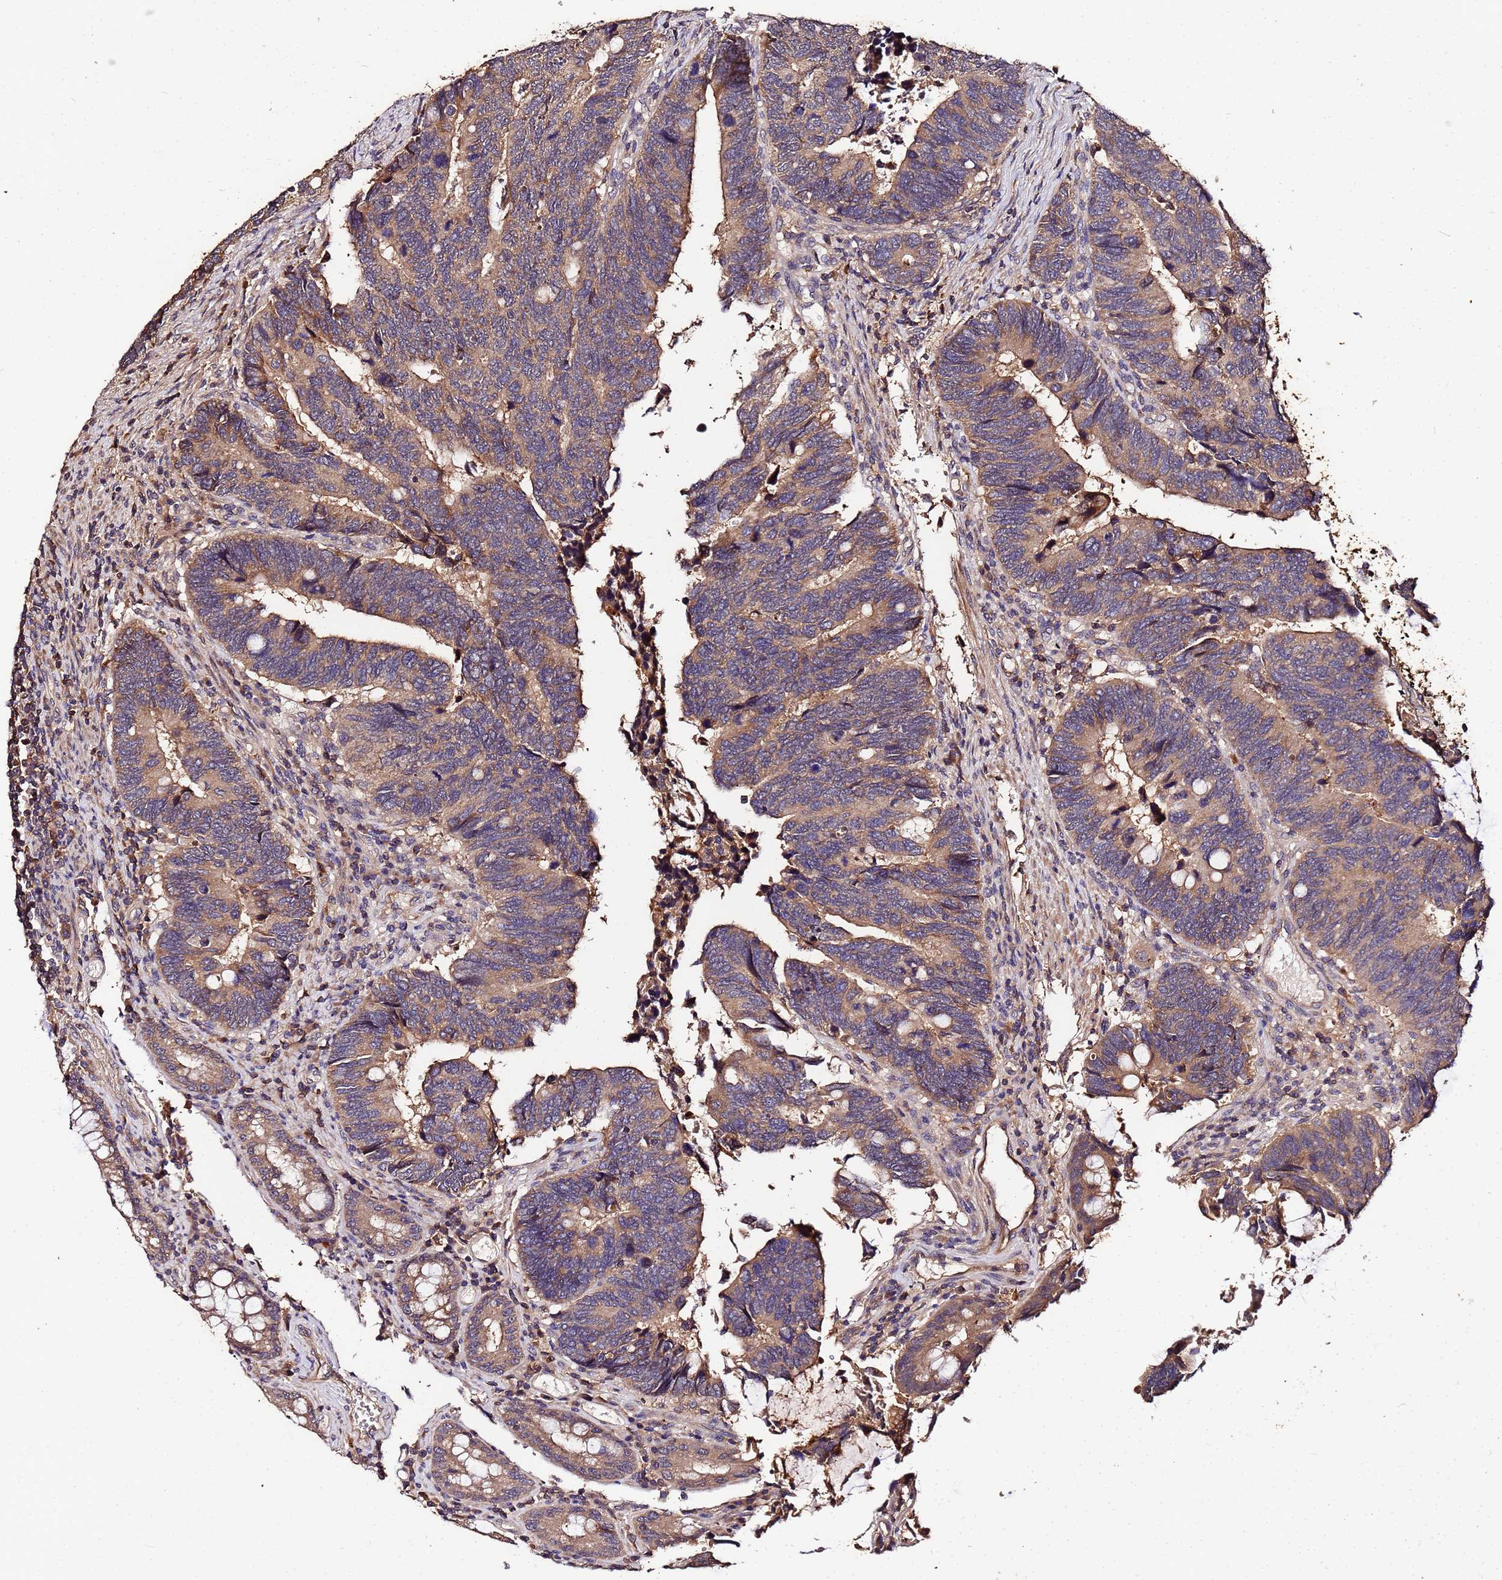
{"staining": {"intensity": "moderate", "quantity": ">75%", "location": "cytoplasmic/membranous"}, "tissue": "colorectal cancer", "cell_type": "Tumor cells", "image_type": "cancer", "snomed": [{"axis": "morphology", "description": "Adenocarcinoma, NOS"}, {"axis": "topography", "description": "Colon"}], "caption": "Protein analysis of colorectal cancer (adenocarcinoma) tissue displays moderate cytoplasmic/membranous staining in approximately >75% of tumor cells.", "gene": "MTERF1", "patient": {"sex": "male", "age": 87}}